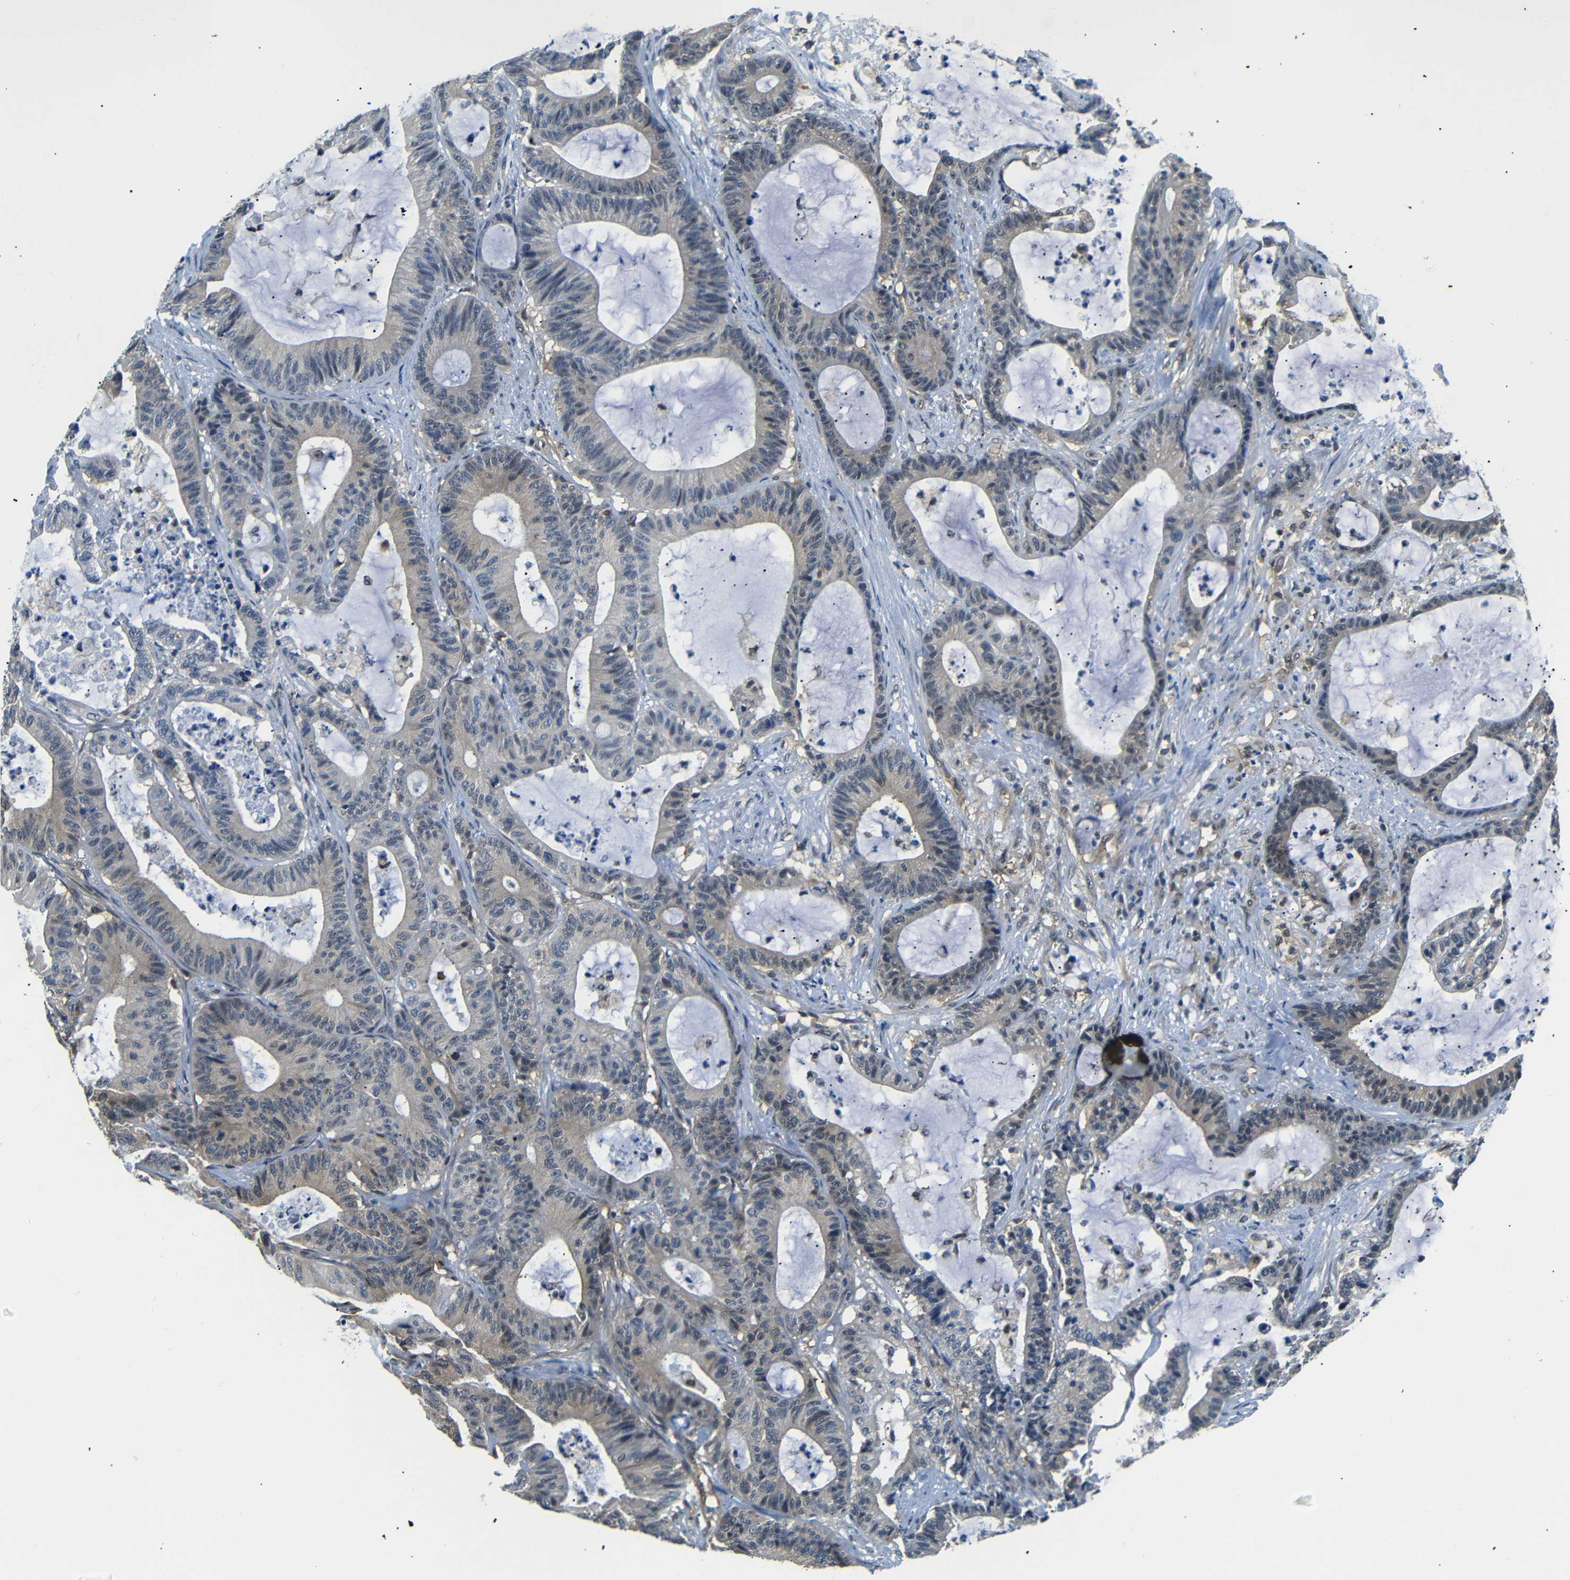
{"staining": {"intensity": "weak", "quantity": "25%-75%", "location": "cytoplasmic/membranous"}, "tissue": "colorectal cancer", "cell_type": "Tumor cells", "image_type": "cancer", "snomed": [{"axis": "morphology", "description": "Adenocarcinoma, NOS"}, {"axis": "topography", "description": "Colon"}], "caption": "Human adenocarcinoma (colorectal) stained with a protein marker displays weak staining in tumor cells.", "gene": "UBXN1", "patient": {"sex": "female", "age": 84}}